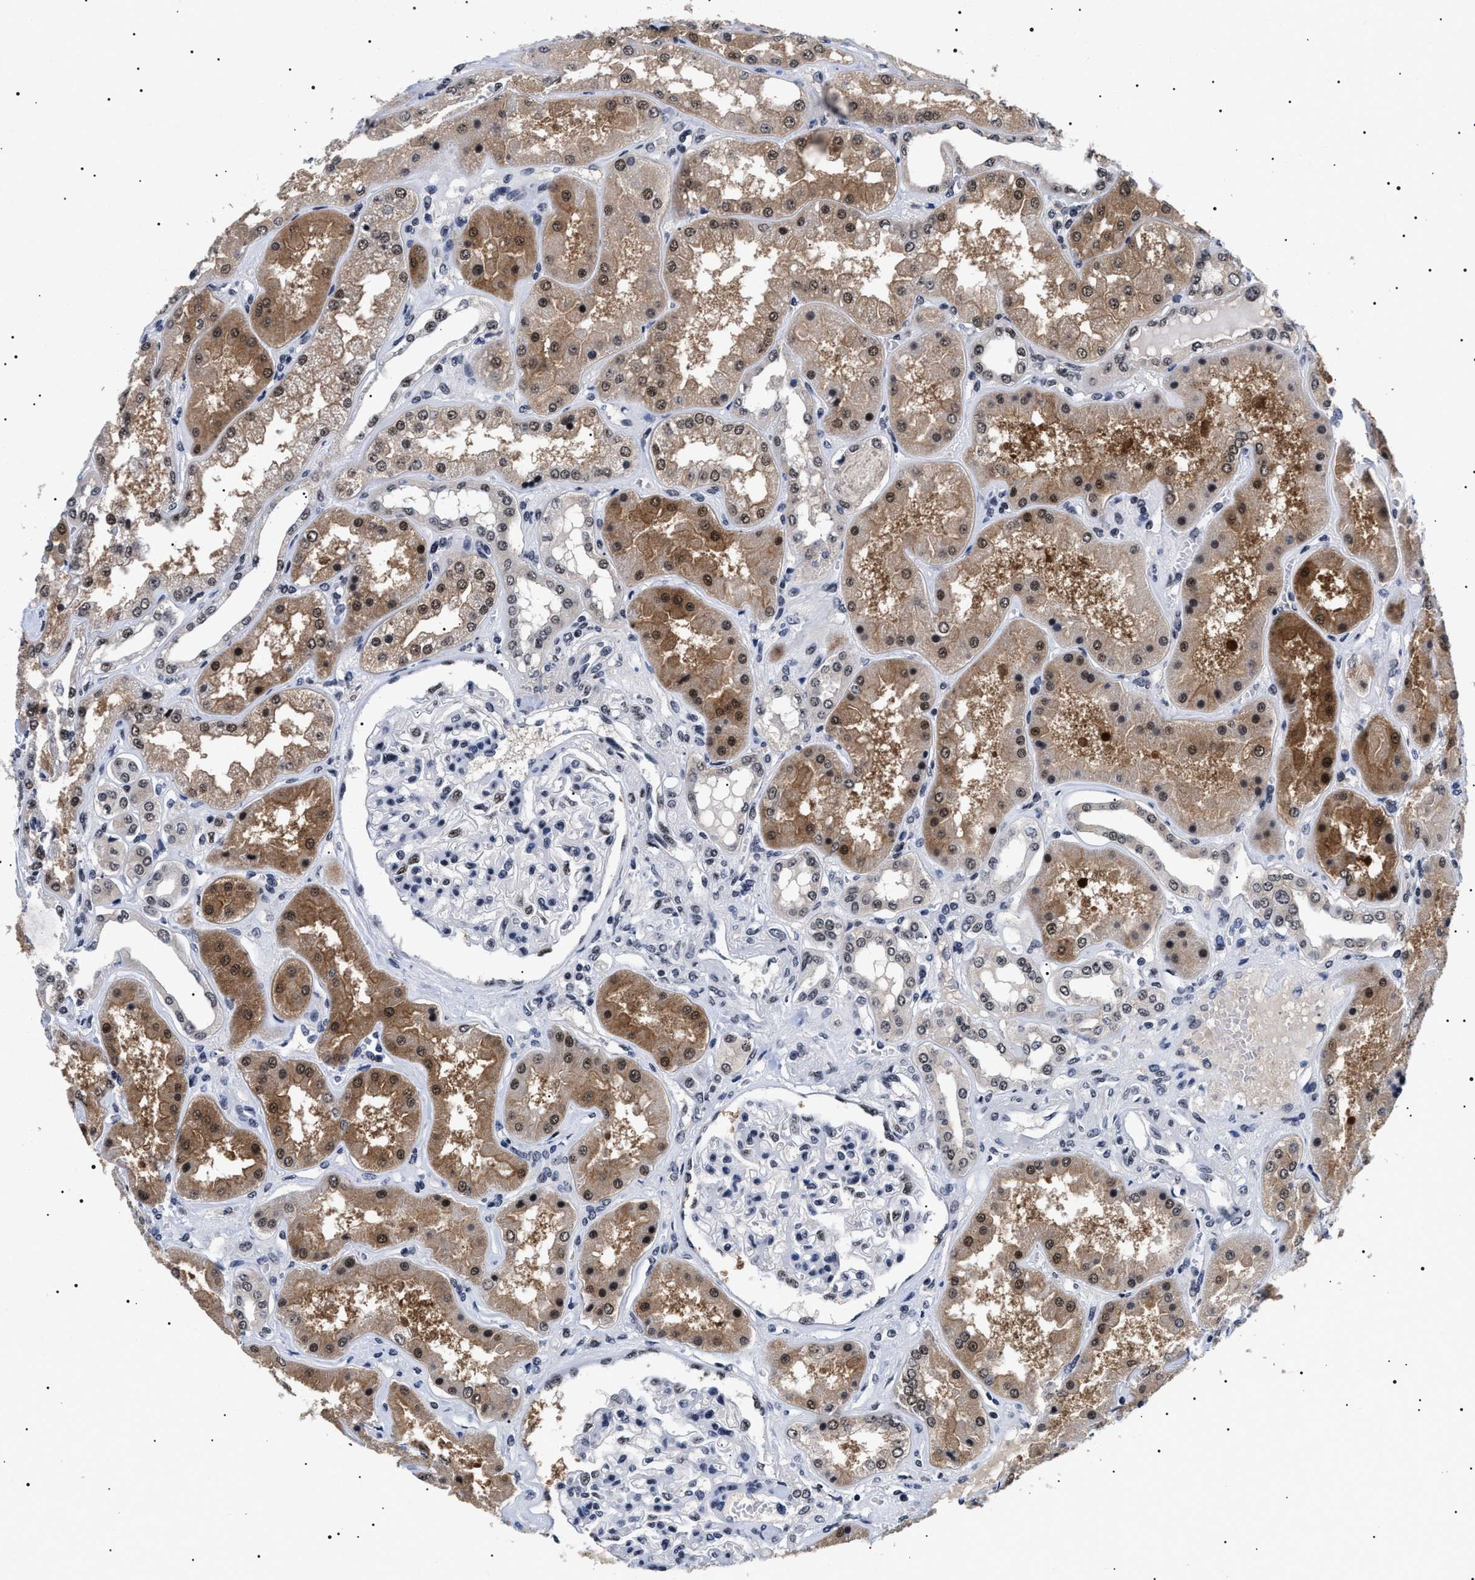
{"staining": {"intensity": "moderate", "quantity": "25%-75%", "location": "nuclear"}, "tissue": "kidney", "cell_type": "Cells in glomeruli", "image_type": "normal", "snomed": [{"axis": "morphology", "description": "Normal tissue, NOS"}, {"axis": "topography", "description": "Kidney"}], "caption": "A brown stain labels moderate nuclear expression of a protein in cells in glomeruli of benign kidney.", "gene": "CAAP1", "patient": {"sex": "female", "age": 56}}